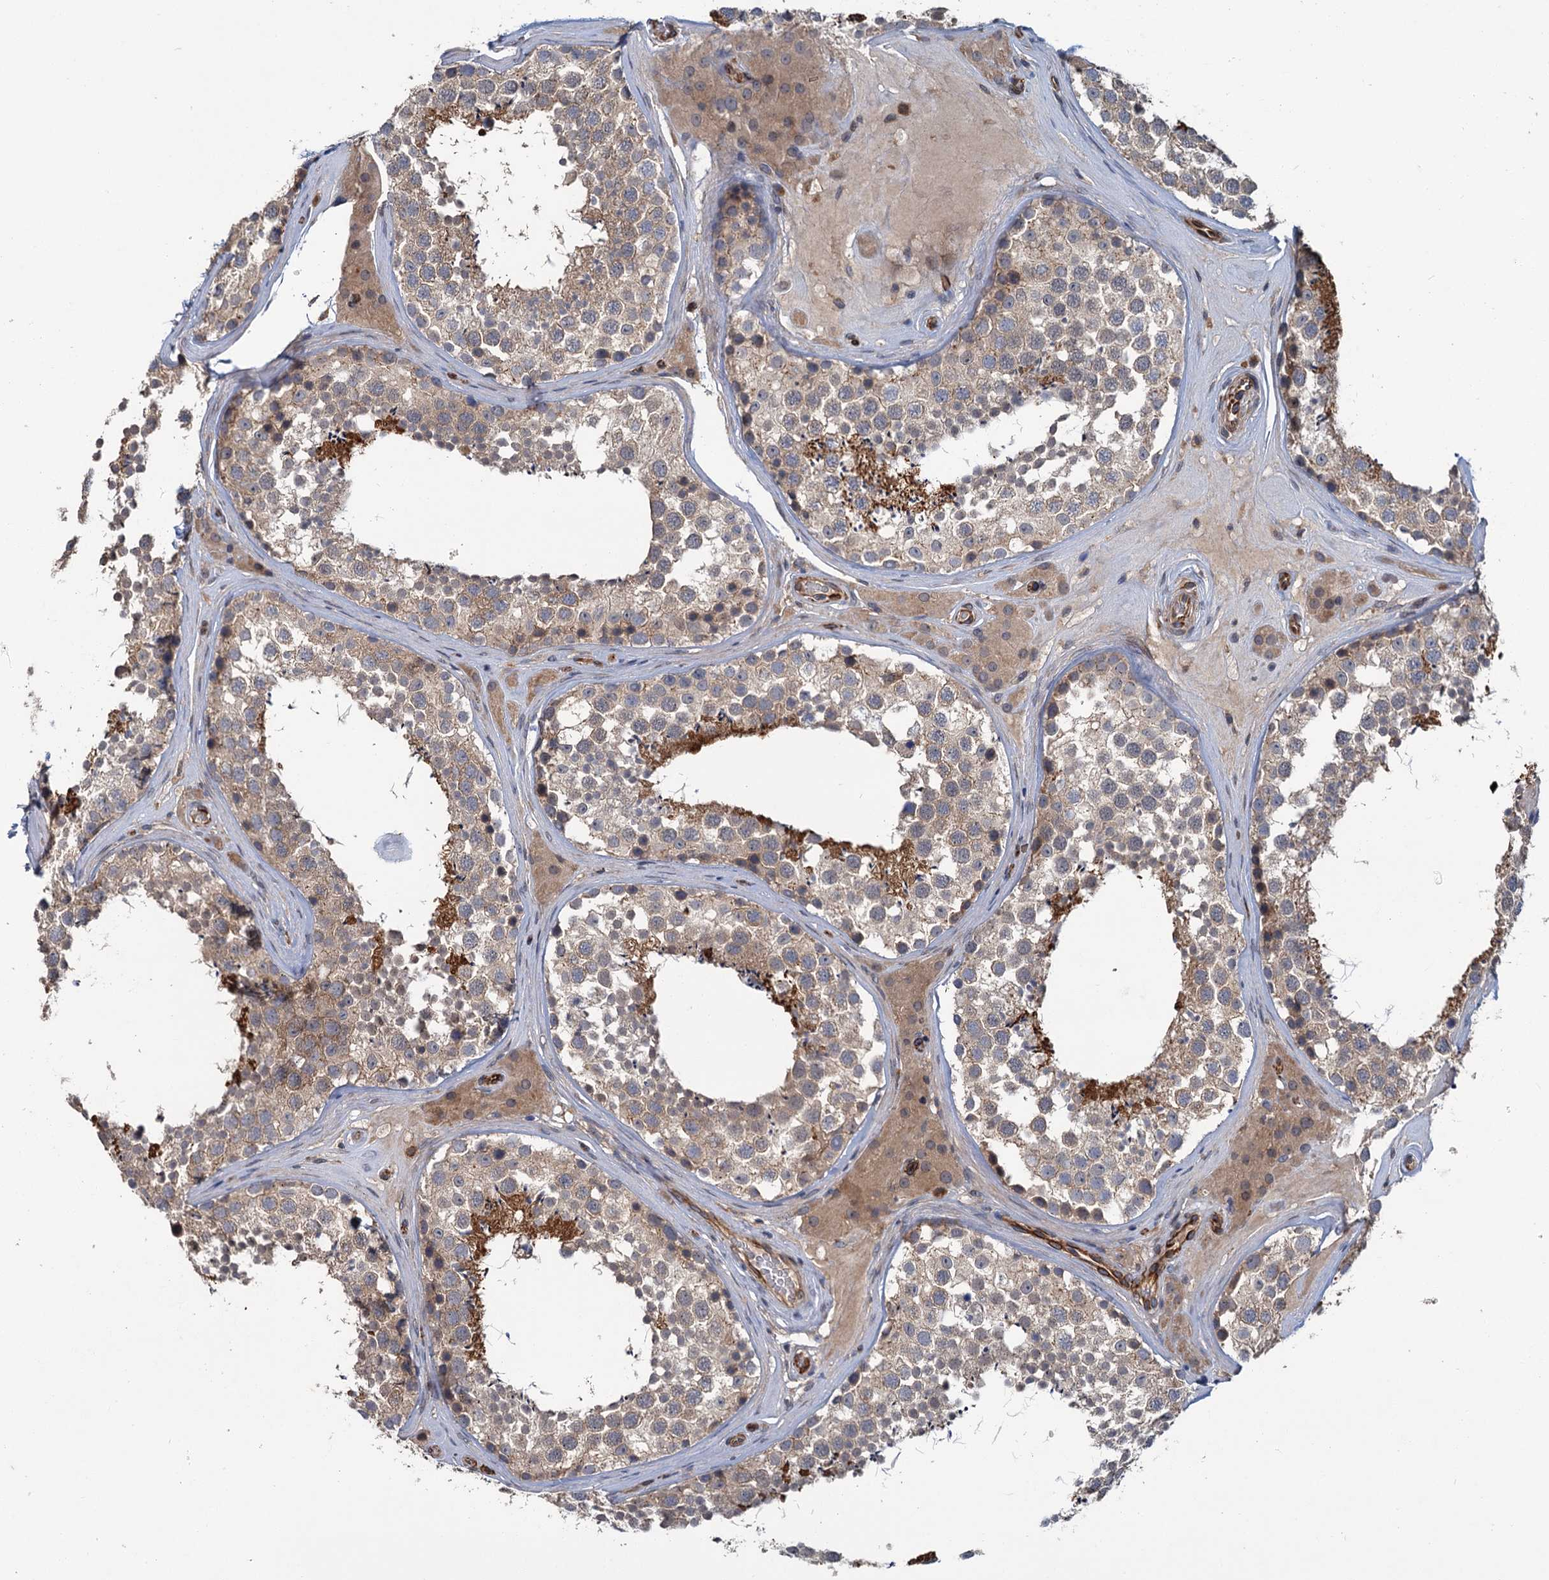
{"staining": {"intensity": "weak", "quantity": ">75%", "location": "cytoplasmic/membranous"}, "tissue": "testis", "cell_type": "Cells in seminiferous ducts", "image_type": "normal", "snomed": [{"axis": "morphology", "description": "Normal tissue, NOS"}, {"axis": "topography", "description": "Testis"}], "caption": "Testis stained with DAB (3,3'-diaminobenzidine) immunohistochemistry (IHC) displays low levels of weak cytoplasmic/membranous staining in about >75% of cells in seminiferous ducts.", "gene": "PKN2", "patient": {"sex": "male", "age": 46}}